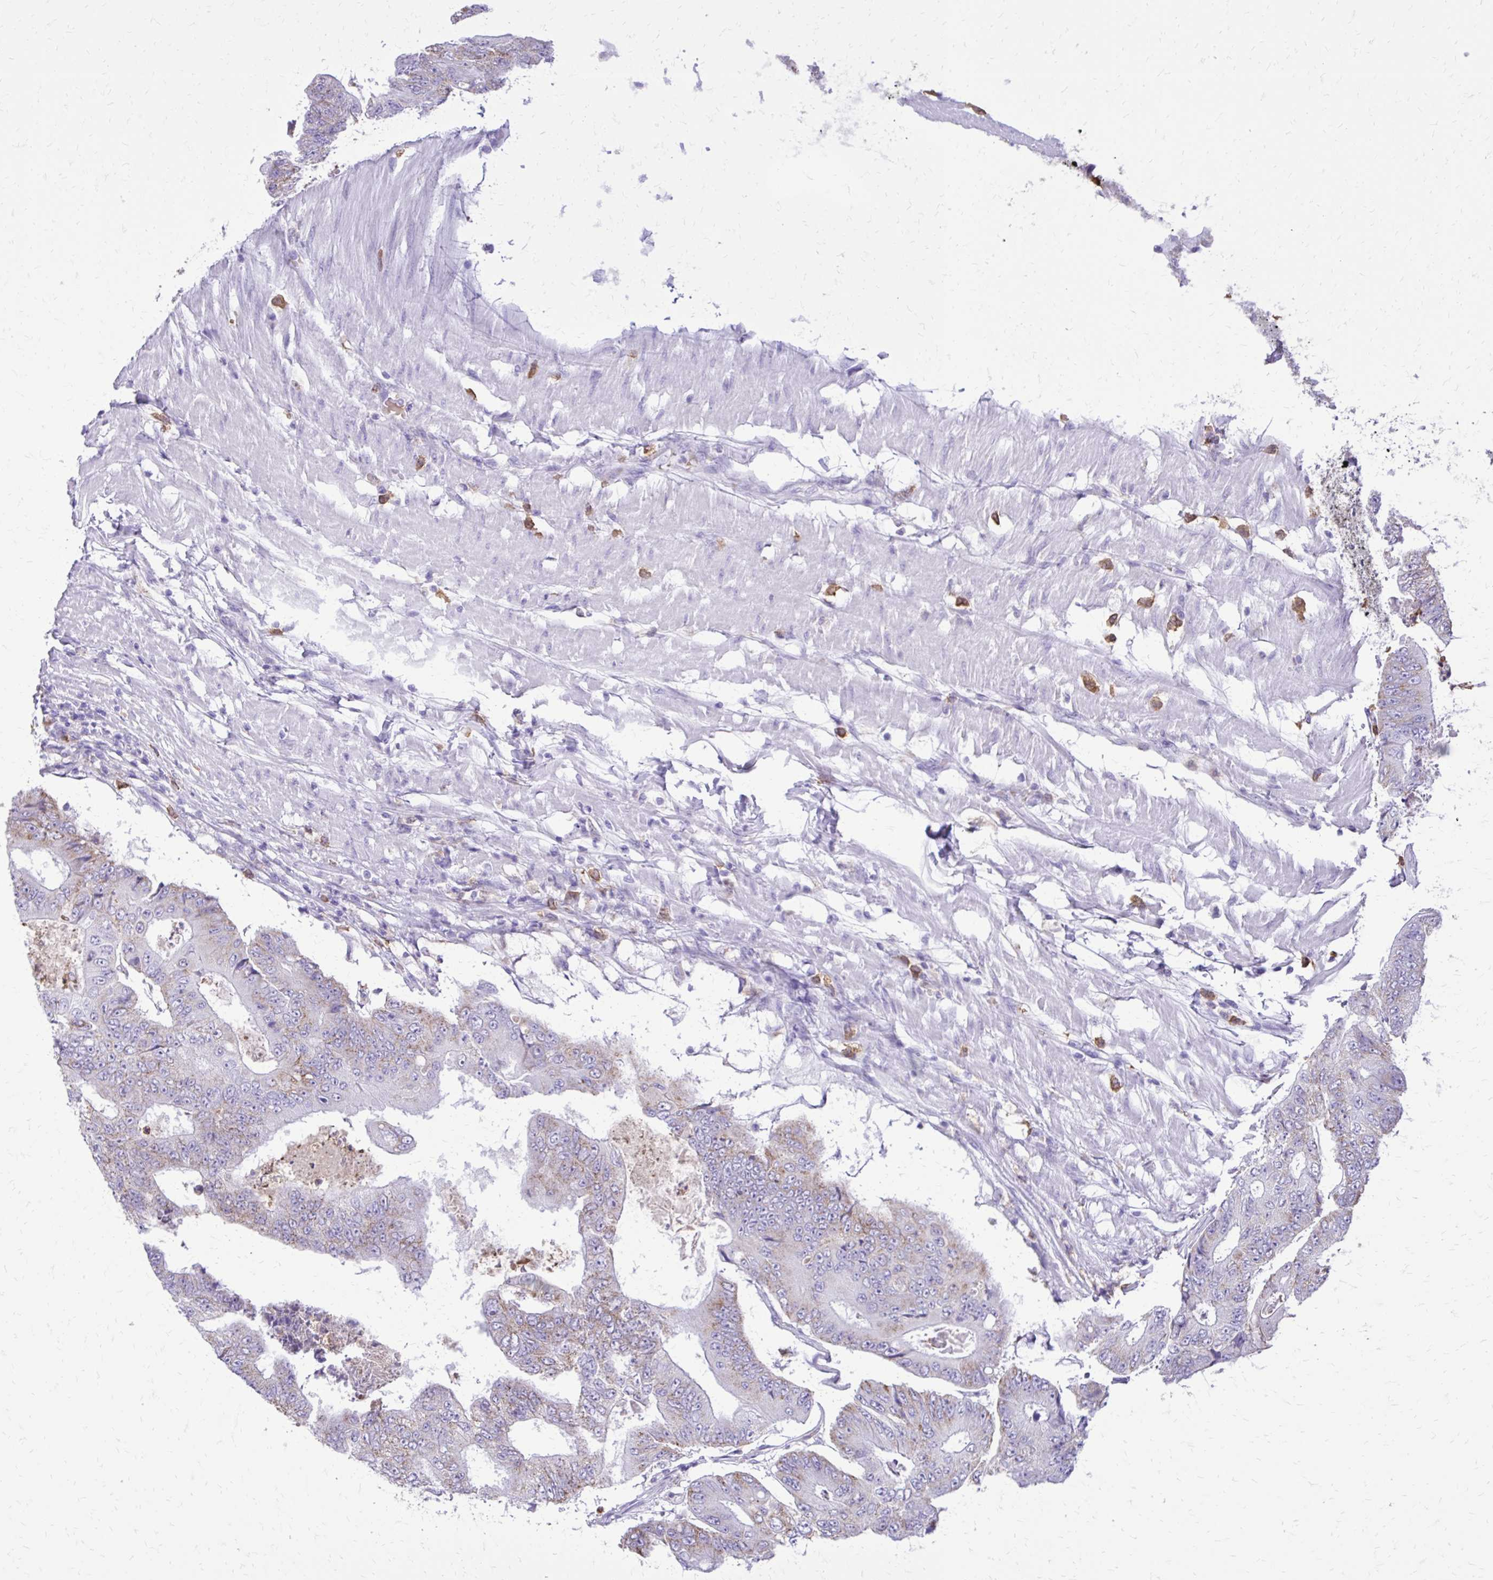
{"staining": {"intensity": "weak", "quantity": "25%-75%", "location": "cytoplasmic/membranous"}, "tissue": "colorectal cancer", "cell_type": "Tumor cells", "image_type": "cancer", "snomed": [{"axis": "morphology", "description": "Adenocarcinoma, NOS"}, {"axis": "topography", "description": "Colon"}], "caption": "This micrograph demonstrates immunohistochemistry staining of human colorectal adenocarcinoma, with low weak cytoplasmic/membranous expression in about 25%-75% of tumor cells.", "gene": "CAT", "patient": {"sex": "female", "age": 48}}